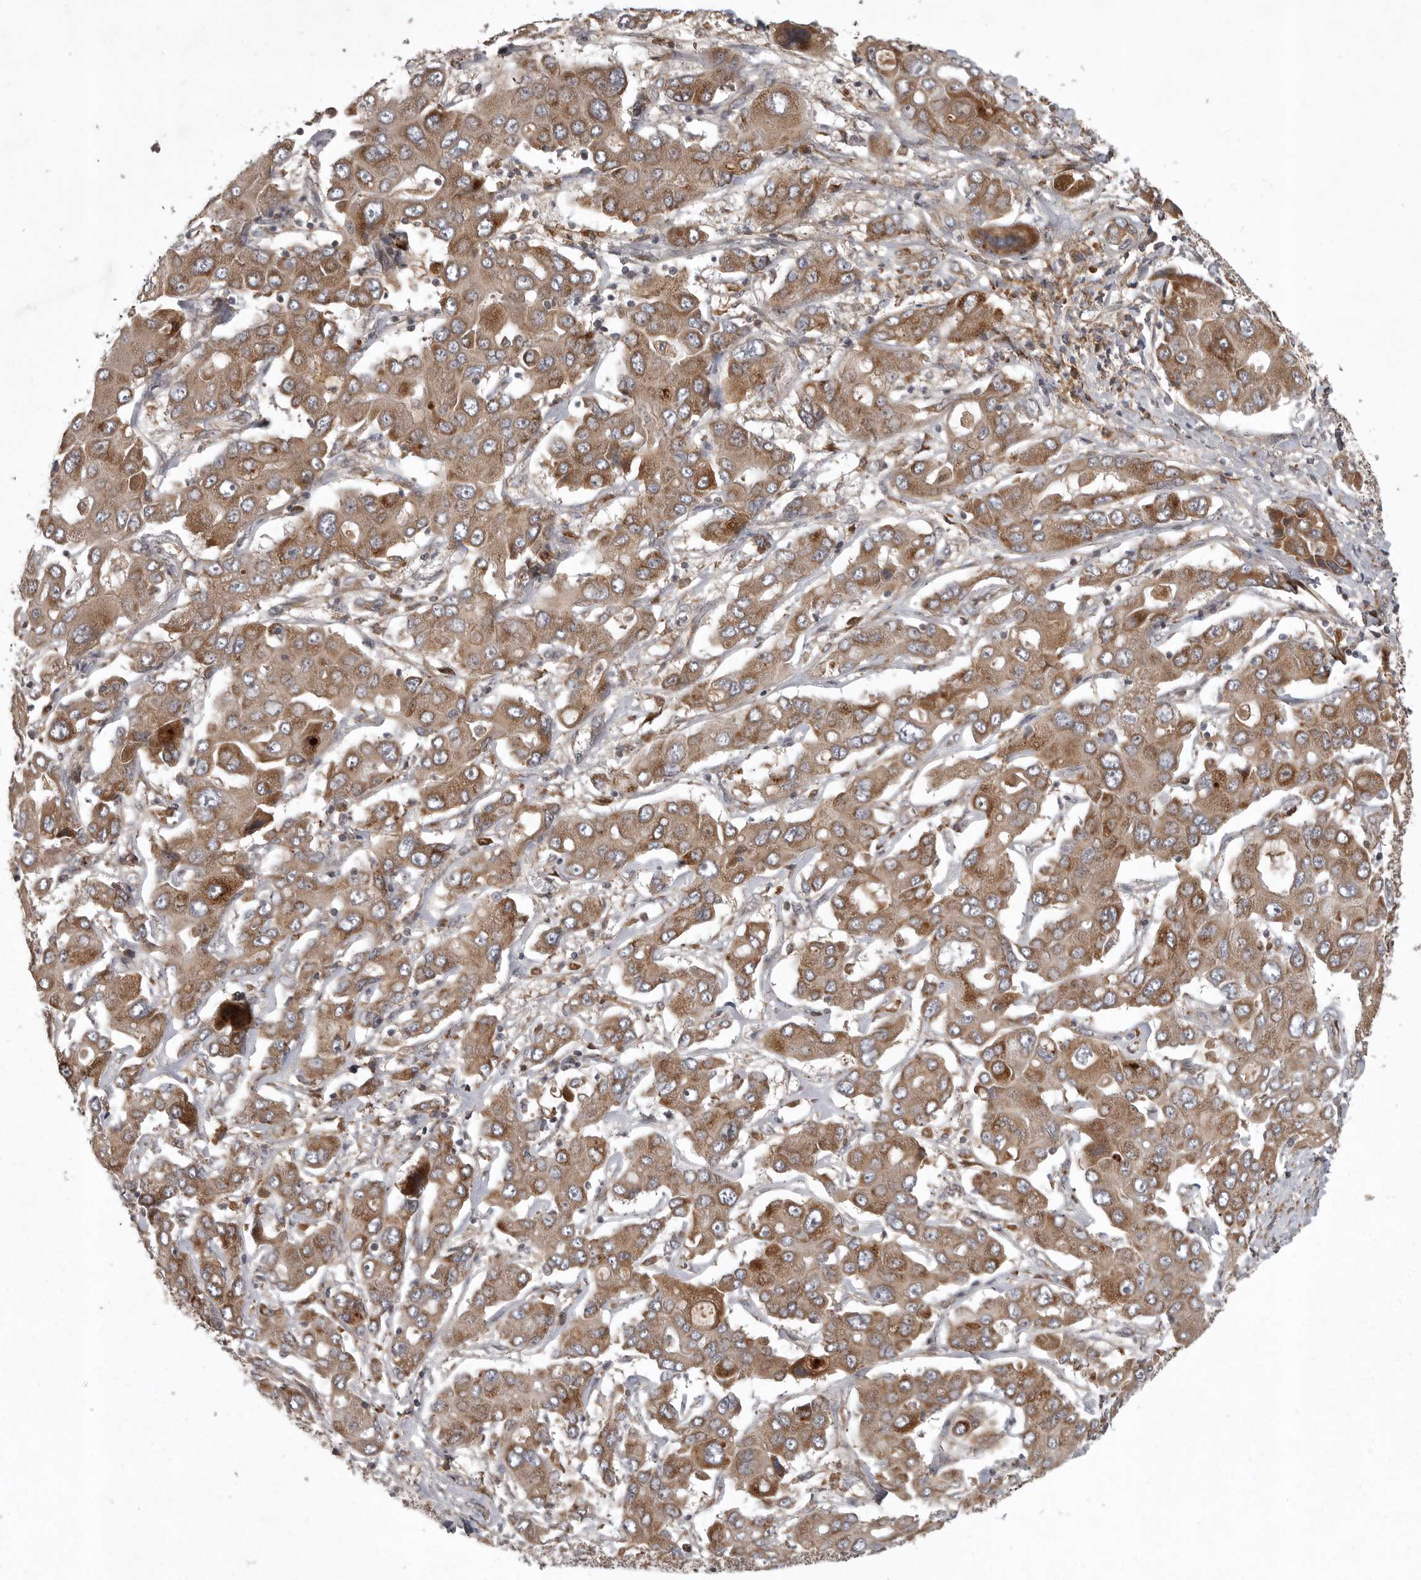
{"staining": {"intensity": "moderate", "quantity": ">75%", "location": "cytoplasmic/membranous"}, "tissue": "liver cancer", "cell_type": "Tumor cells", "image_type": "cancer", "snomed": [{"axis": "morphology", "description": "Cholangiocarcinoma"}, {"axis": "topography", "description": "Liver"}], "caption": "Immunohistochemical staining of human cholangiocarcinoma (liver) shows medium levels of moderate cytoplasmic/membranous expression in about >75% of tumor cells.", "gene": "GPR31", "patient": {"sex": "male", "age": 67}}